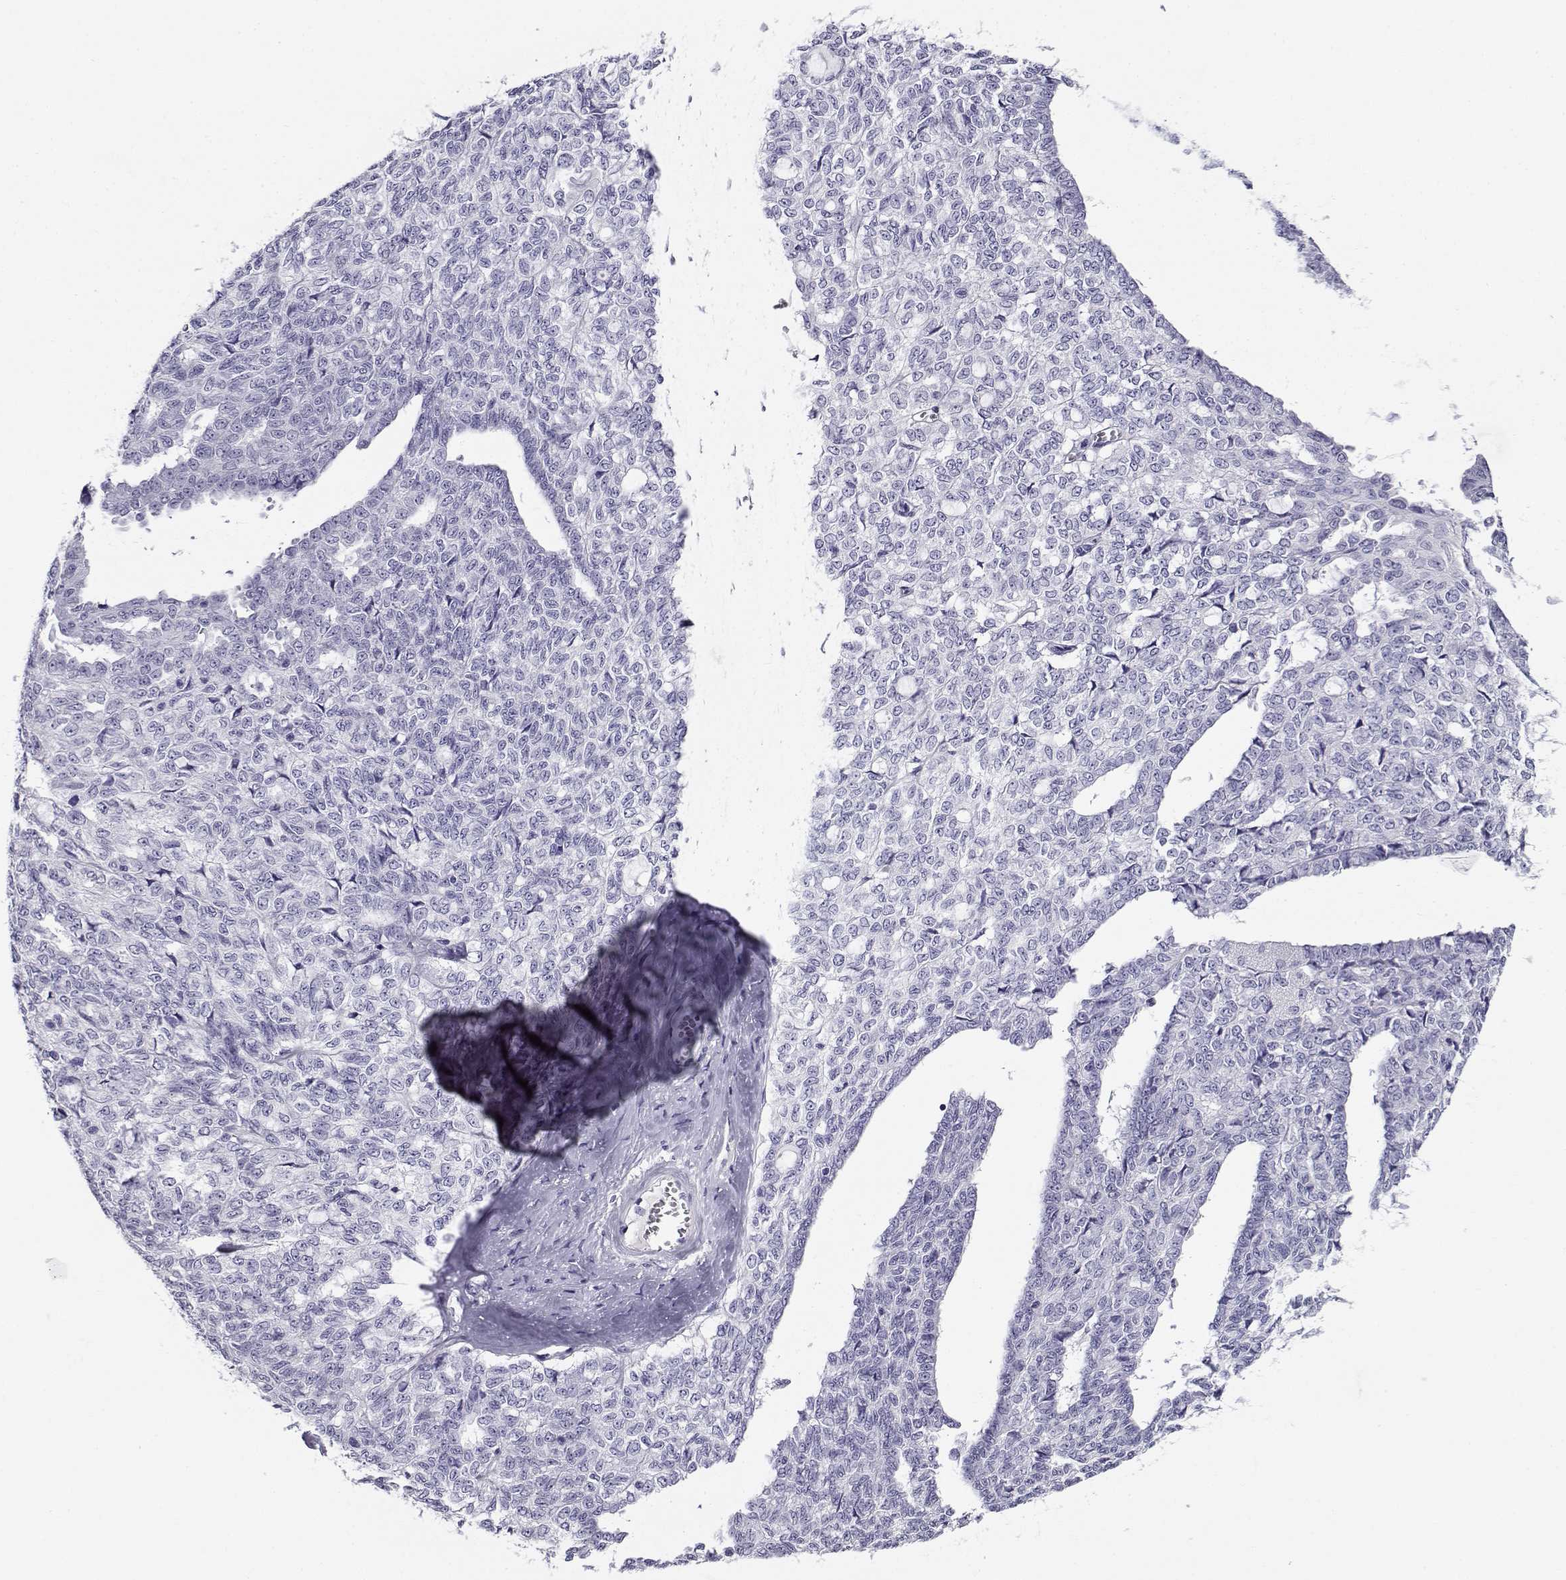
{"staining": {"intensity": "negative", "quantity": "none", "location": "none"}, "tissue": "ovarian cancer", "cell_type": "Tumor cells", "image_type": "cancer", "snomed": [{"axis": "morphology", "description": "Cystadenocarcinoma, serous, NOS"}, {"axis": "topography", "description": "Ovary"}], "caption": "Immunohistochemistry of ovarian cancer (serous cystadenocarcinoma) displays no positivity in tumor cells.", "gene": "CABS1", "patient": {"sex": "female", "age": 71}}